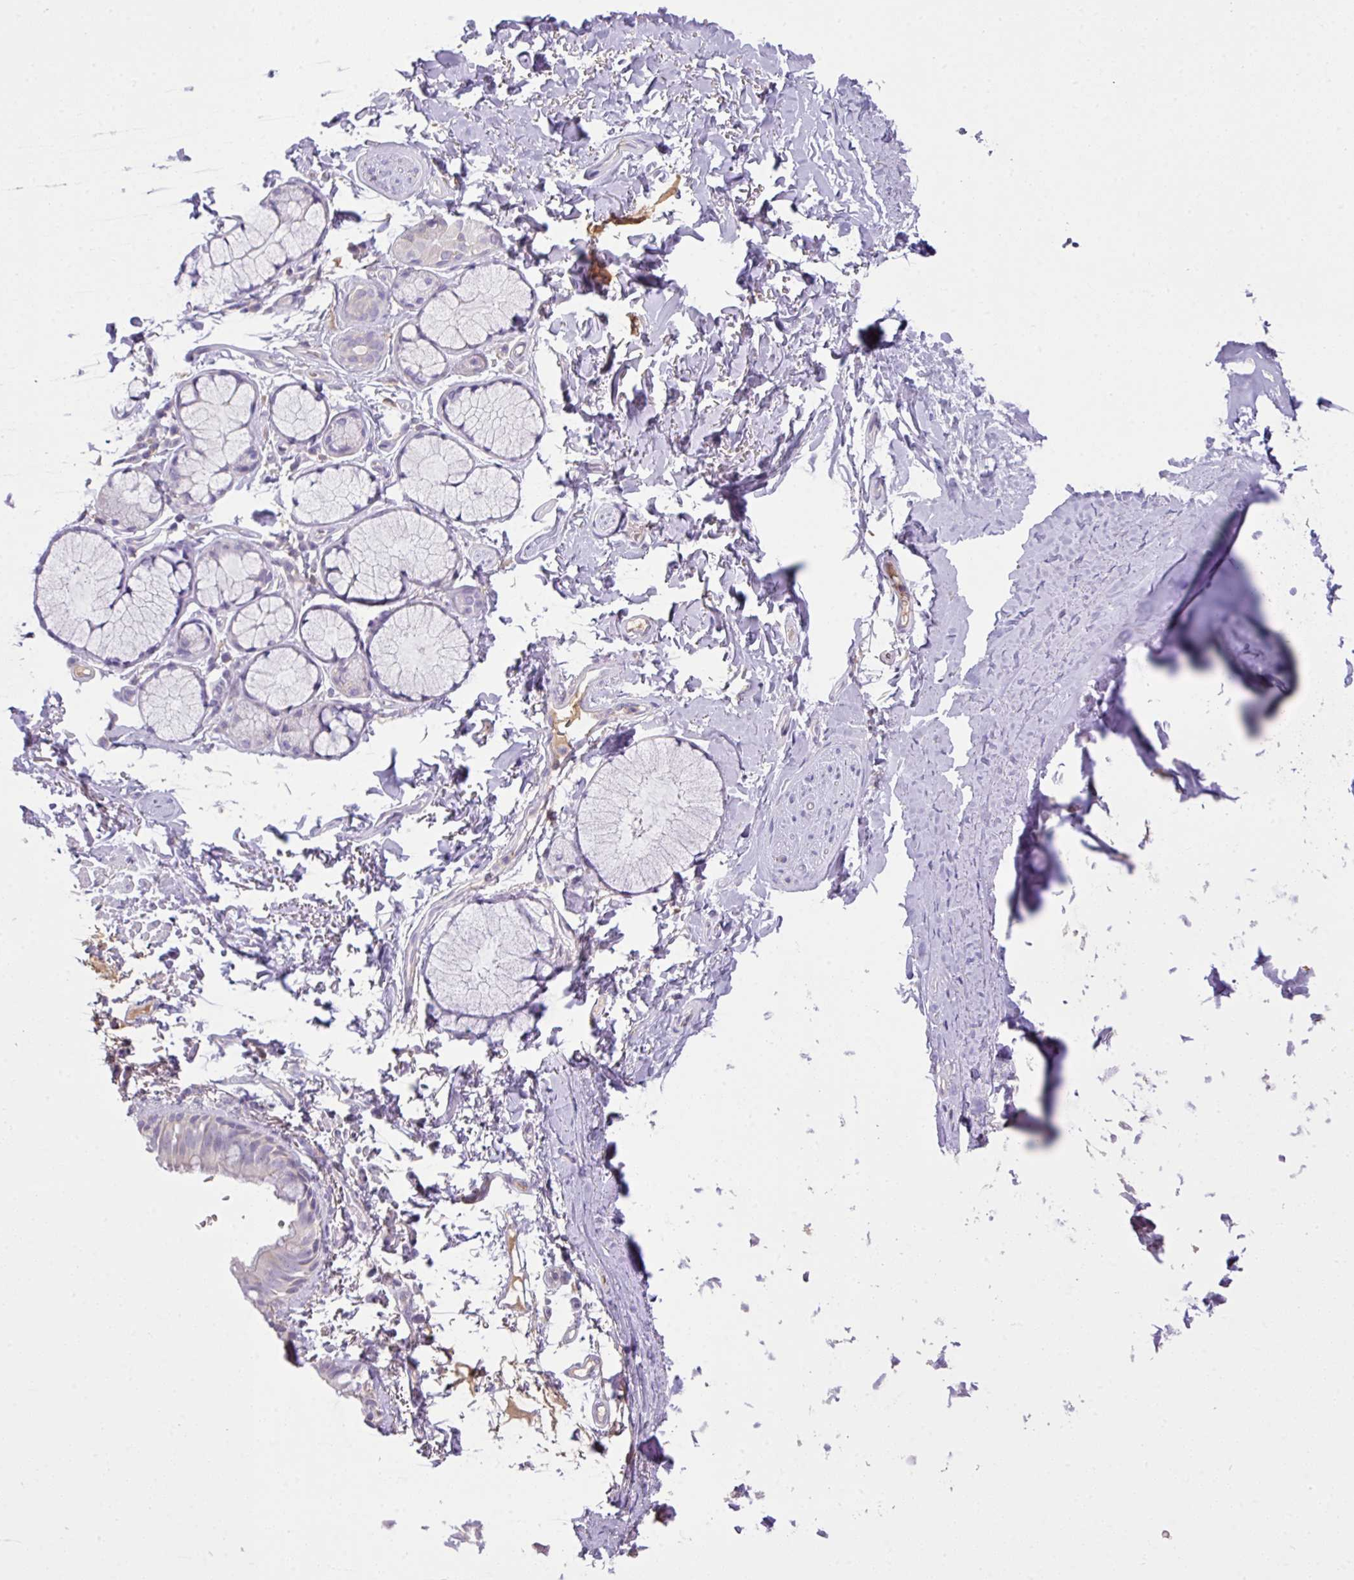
{"staining": {"intensity": "negative", "quantity": "none", "location": "none"}, "tissue": "bronchus", "cell_type": "Respiratory epithelial cells", "image_type": "normal", "snomed": [{"axis": "morphology", "description": "Normal tissue, NOS"}, {"axis": "topography", "description": "Bronchus"}], "caption": "DAB immunohistochemical staining of normal human bronchus exhibits no significant staining in respiratory epithelial cells. (Brightfield microscopy of DAB immunohistochemistry (IHC) at high magnification).", "gene": "OR6C6", "patient": {"sex": "male", "age": 70}}